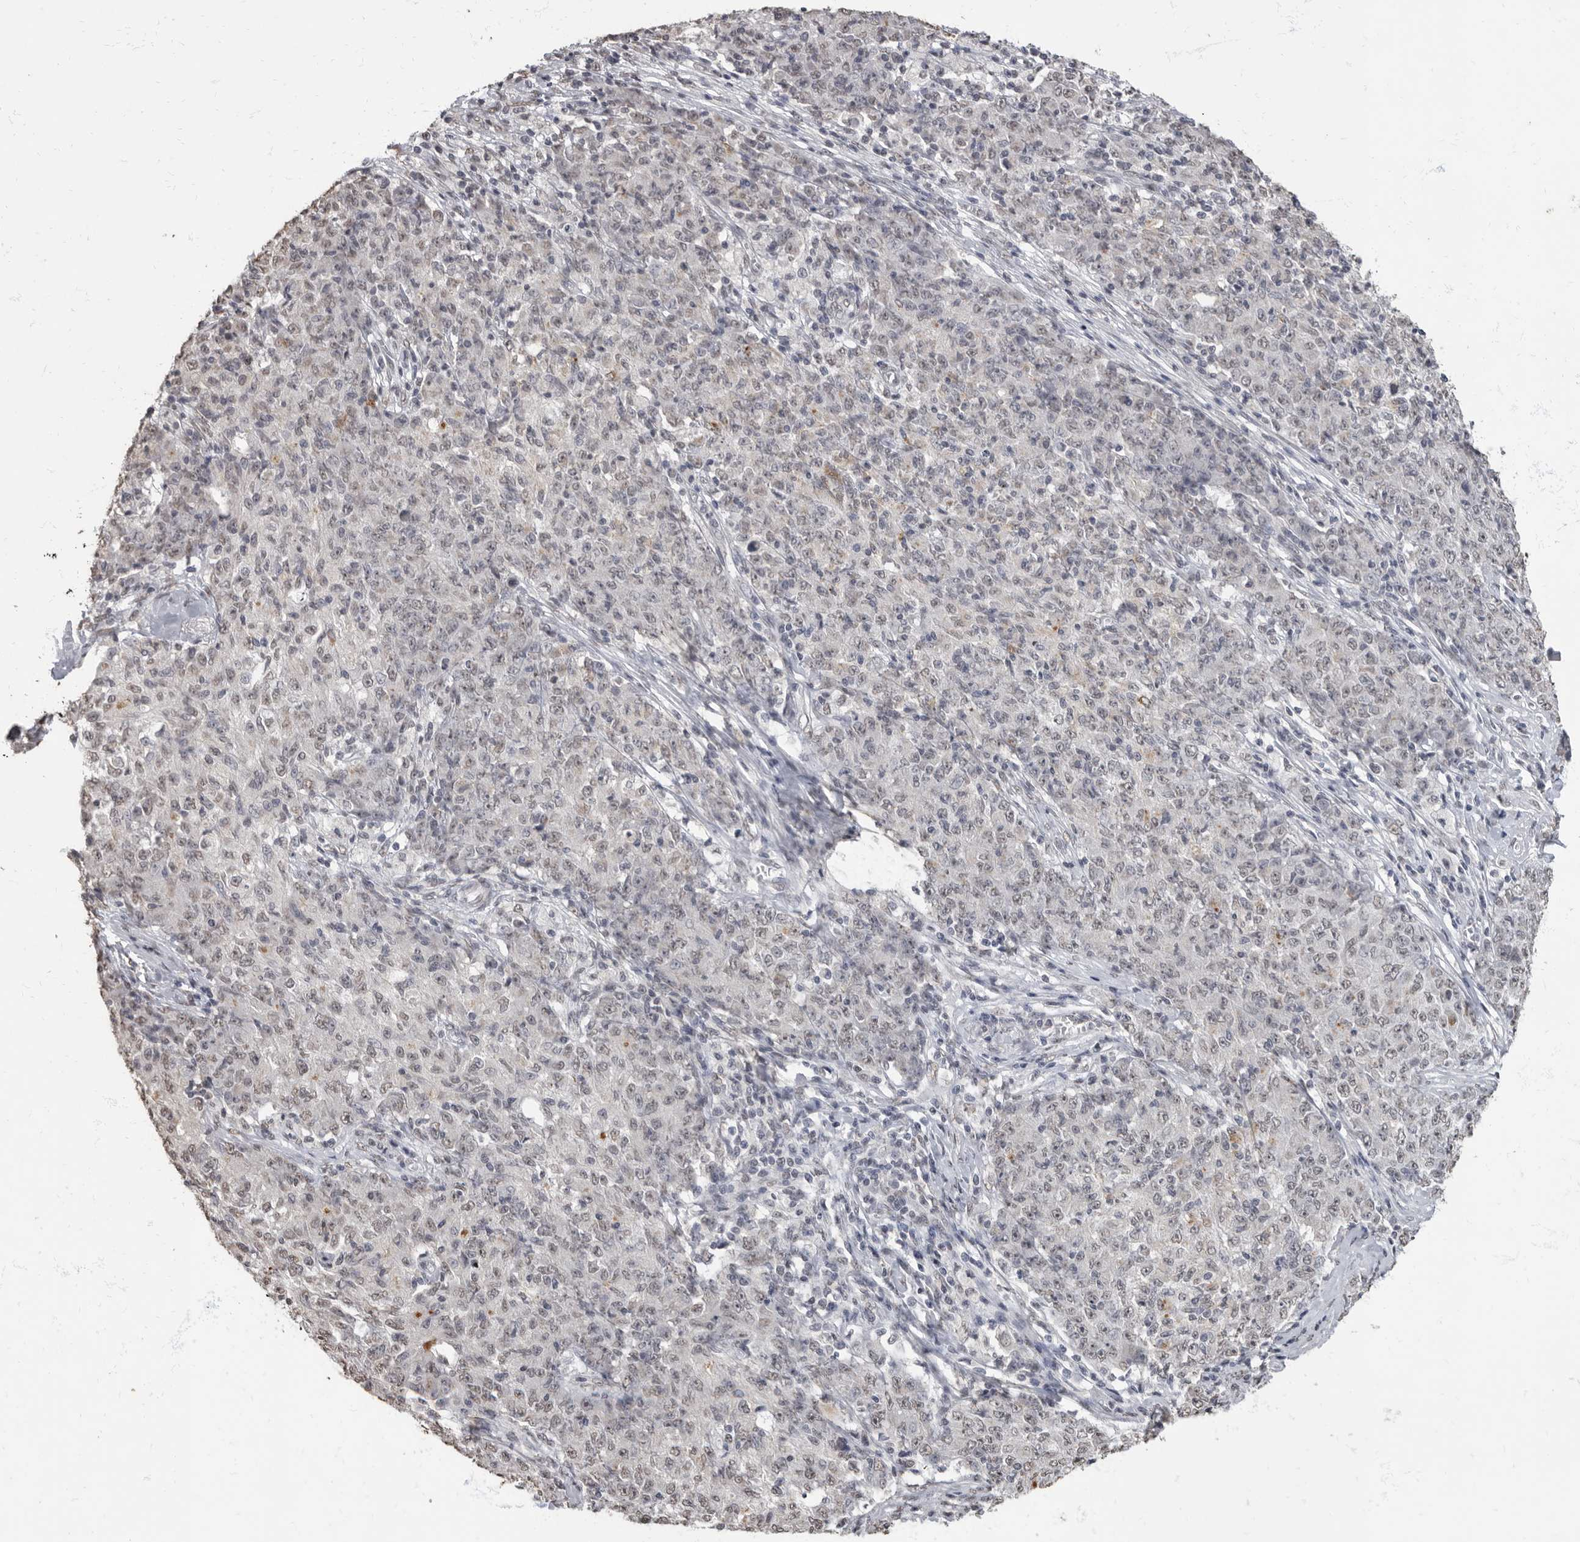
{"staining": {"intensity": "weak", "quantity": "<25%", "location": "nuclear"}, "tissue": "ovarian cancer", "cell_type": "Tumor cells", "image_type": "cancer", "snomed": [{"axis": "morphology", "description": "Carcinoma, endometroid"}, {"axis": "topography", "description": "Ovary"}], "caption": "Histopathology image shows no significant protein staining in tumor cells of endometroid carcinoma (ovarian).", "gene": "NBL1", "patient": {"sex": "female", "age": 42}}